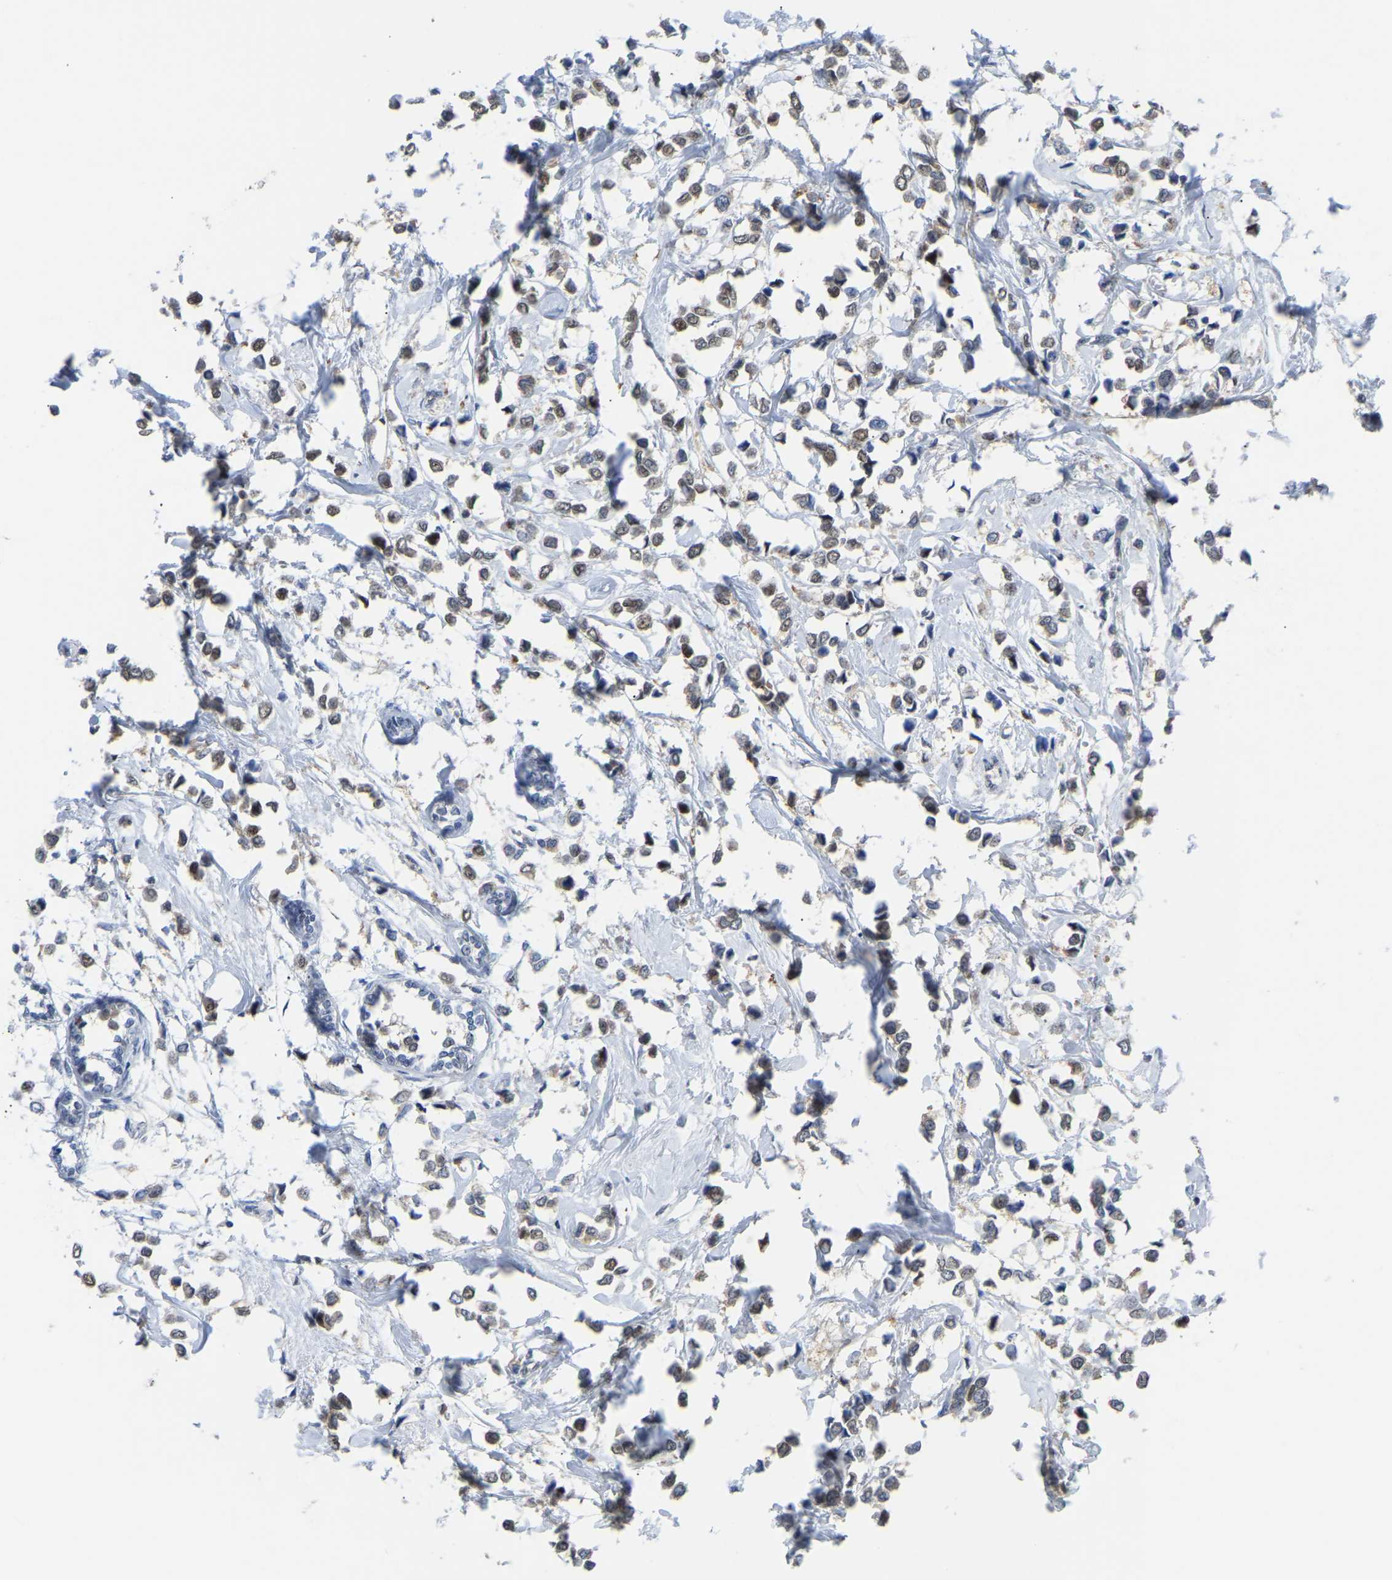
{"staining": {"intensity": "weak", "quantity": "25%-75%", "location": "cytoplasmic/membranous"}, "tissue": "breast cancer", "cell_type": "Tumor cells", "image_type": "cancer", "snomed": [{"axis": "morphology", "description": "Lobular carcinoma"}, {"axis": "topography", "description": "Breast"}], "caption": "A brown stain labels weak cytoplasmic/membranous positivity of a protein in human lobular carcinoma (breast) tumor cells.", "gene": "KLRG2", "patient": {"sex": "female", "age": 51}}